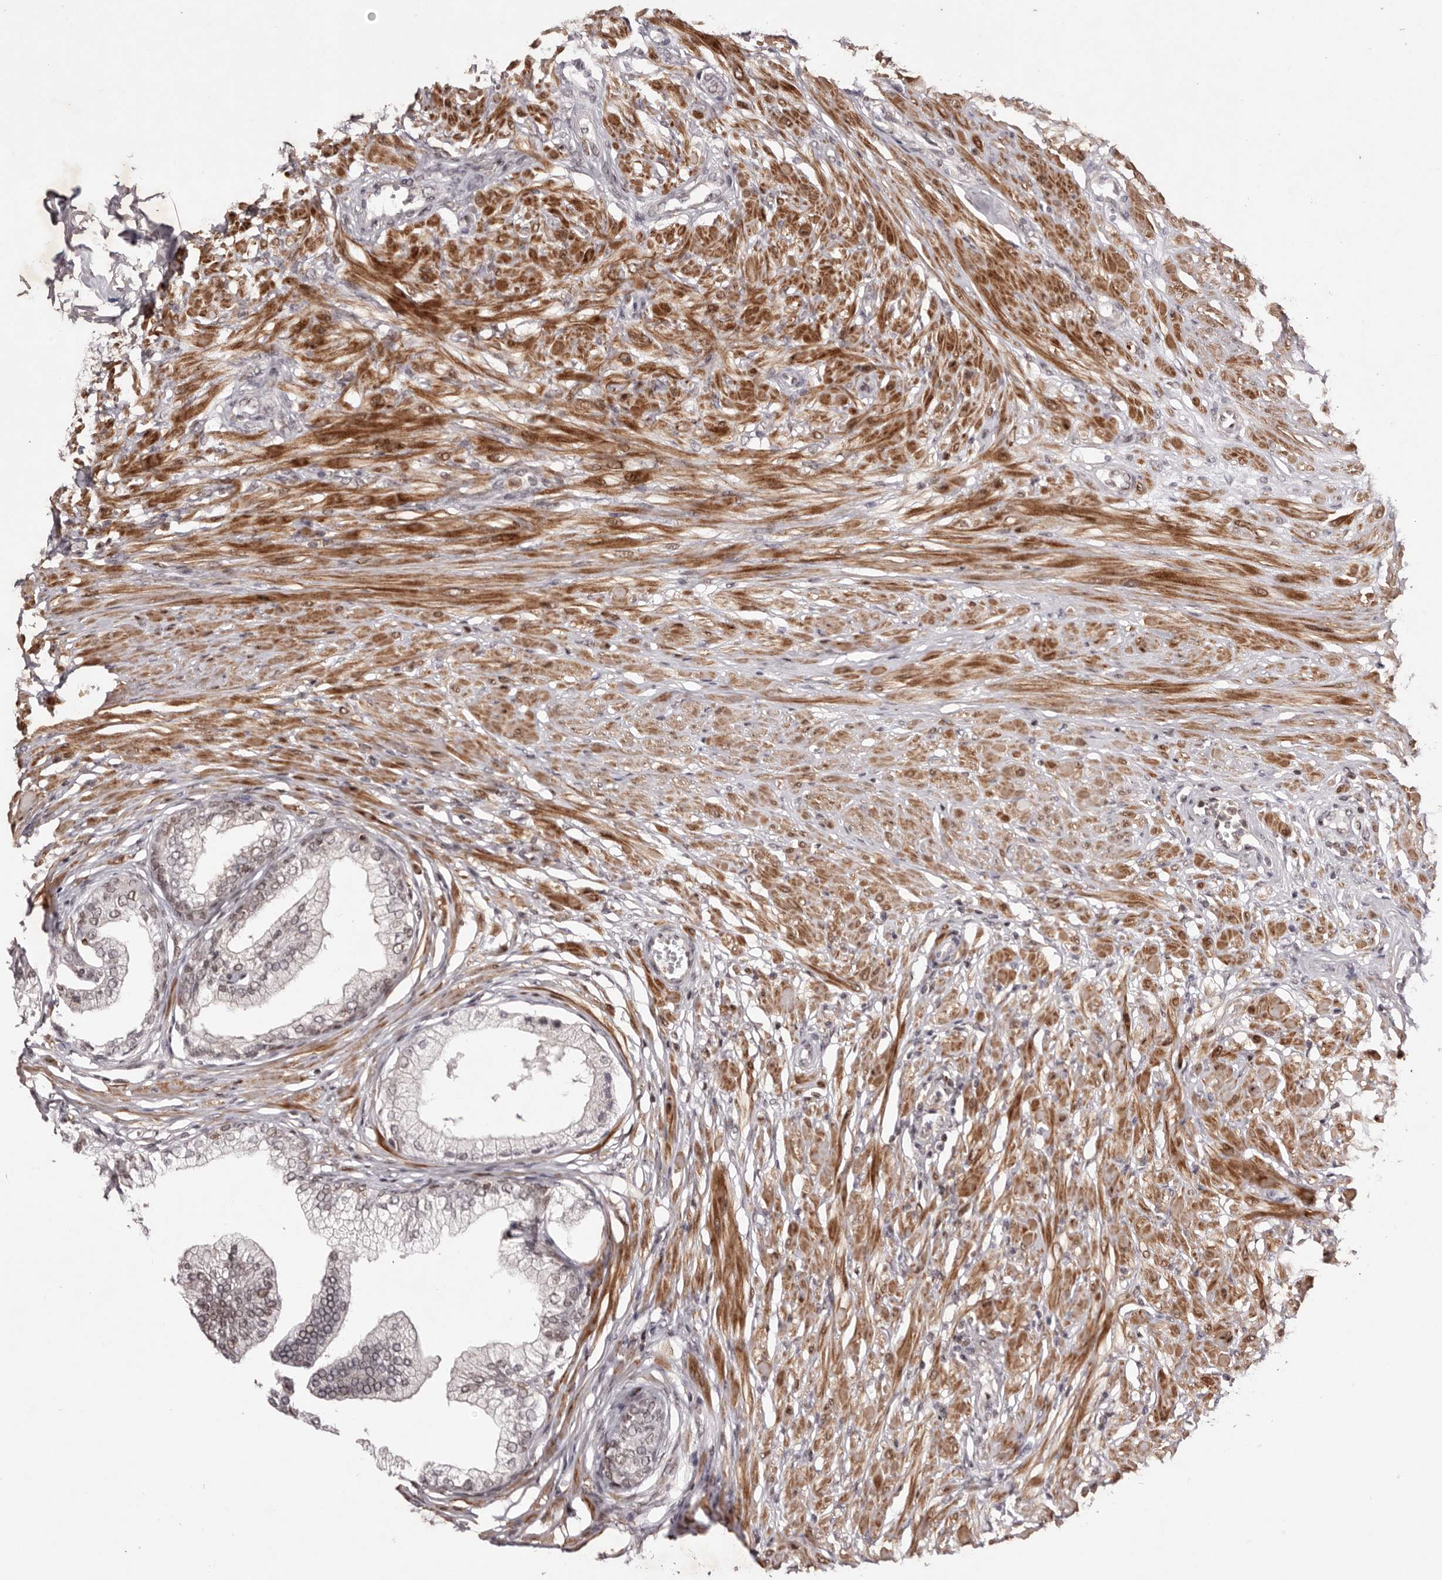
{"staining": {"intensity": "weak", "quantity": "25%-75%", "location": "nuclear"}, "tissue": "prostate", "cell_type": "Glandular cells", "image_type": "normal", "snomed": [{"axis": "morphology", "description": "Normal tissue, NOS"}, {"axis": "morphology", "description": "Urothelial carcinoma, Low grade"}, {"axis": "topography", "description": "Urinary bladder"}, {"axis": "topography", "description": "Prostate"}], "caption": "A histopathology image showing weak nuclear expression in approximately 25%-75% of glandular cells in normal prostate, as visualized by brown immunohistochemical staining.", "gene": "FBXO5", "patient": {"sex": "male", "age": 60}}